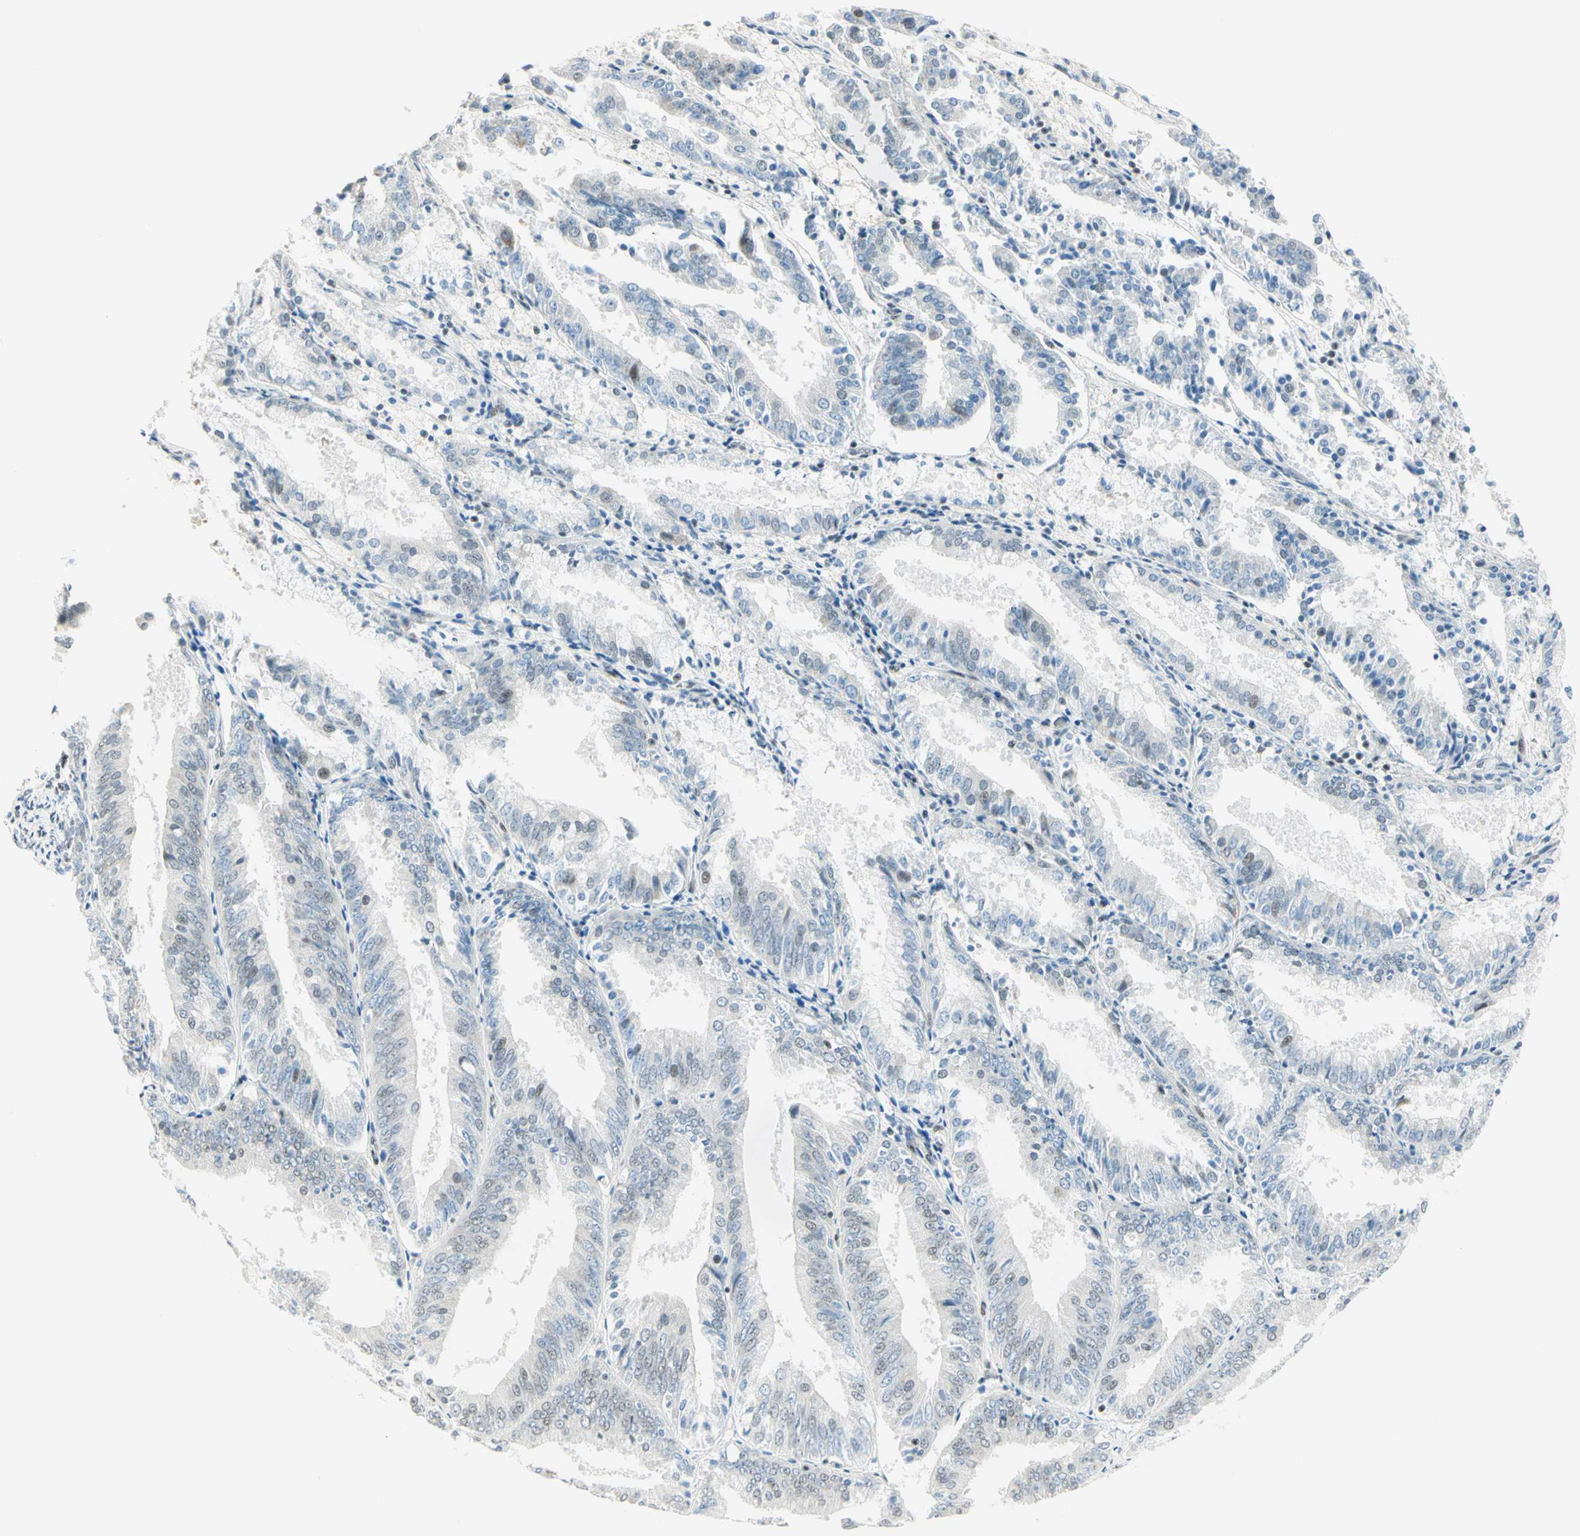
{"staining": {"intensity": "negative", "quantity": "none", "location": "none"}, "tissue": "endometrial cancer", "cell_type": "Tumor cells", "image_type": "cancer", "snomed": [{"axis": "morphology", "description": "Adenocarcinoma, NOS"}, {"axis": "topography", "description": "Endometrium"}], "caption": "A photomicrograph of endometrial cancer (adenocarcinoma) stained for a protein exhibits no brown staining in tumor cells. Brightfield microscopy of immunohistochemistry (IHC) stained with DAB (brown) and hematoxylin (blue), captured at high magnification.", "gene": "PKNOX1", "patient": {"sex": "female", "age": 63}}